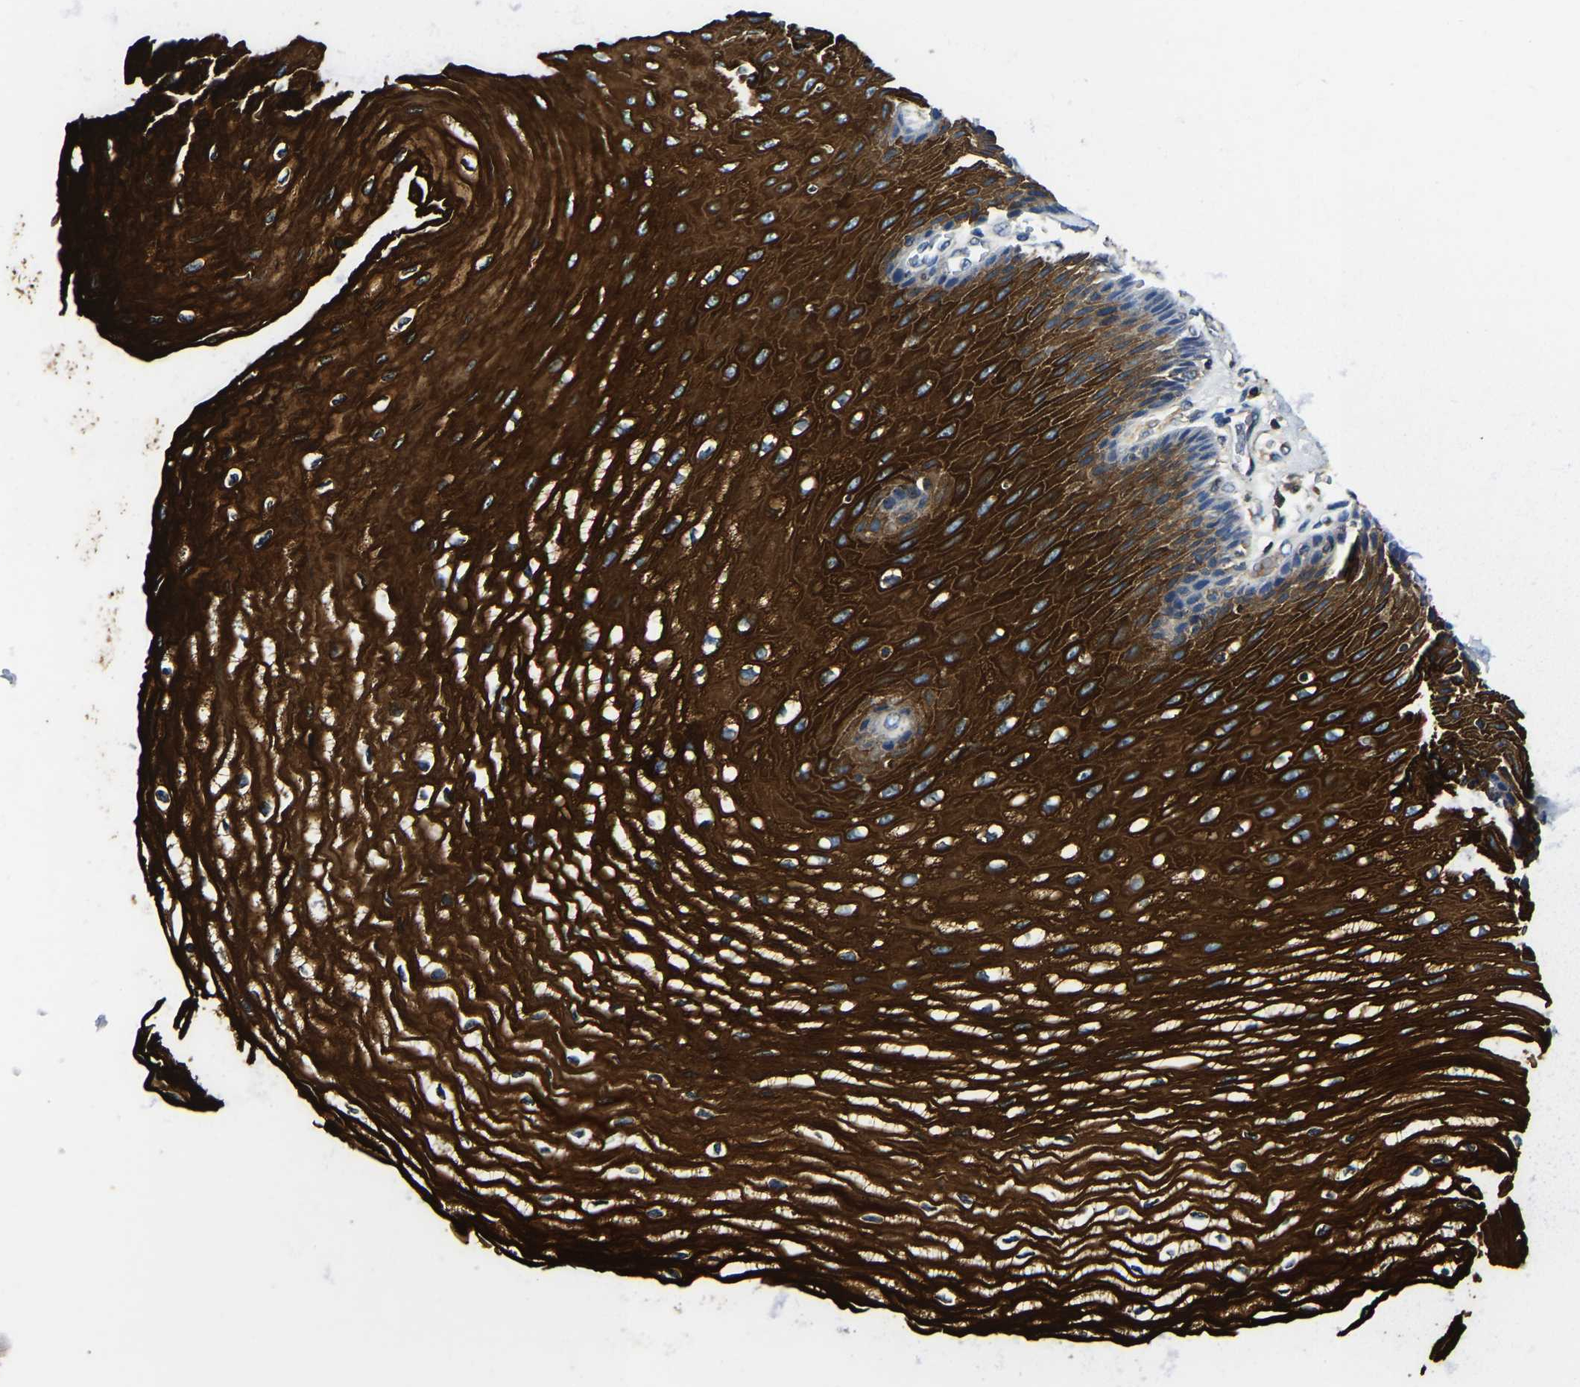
{"staining": {"intensity": "strong", "quantity": ">75%", "location": "cytoplasmic/membranous"}, "tissue": "esophagus", "cell_type": "Squamous epithelial cells", "image_type": "normal", "snomed": [{"axis": "morphology", "description": "Normal tissue, NOS"}, {"axis": "topography", "description": "Esophagus"}], "caption": "Esophagus stained with a brown dye shows strong cytoplasmic/membranous positive positivity in approximately >75% of squamous epithelial cells.", "gene": "SMPD2", "patient": {"sex": "female", "age": 72}}